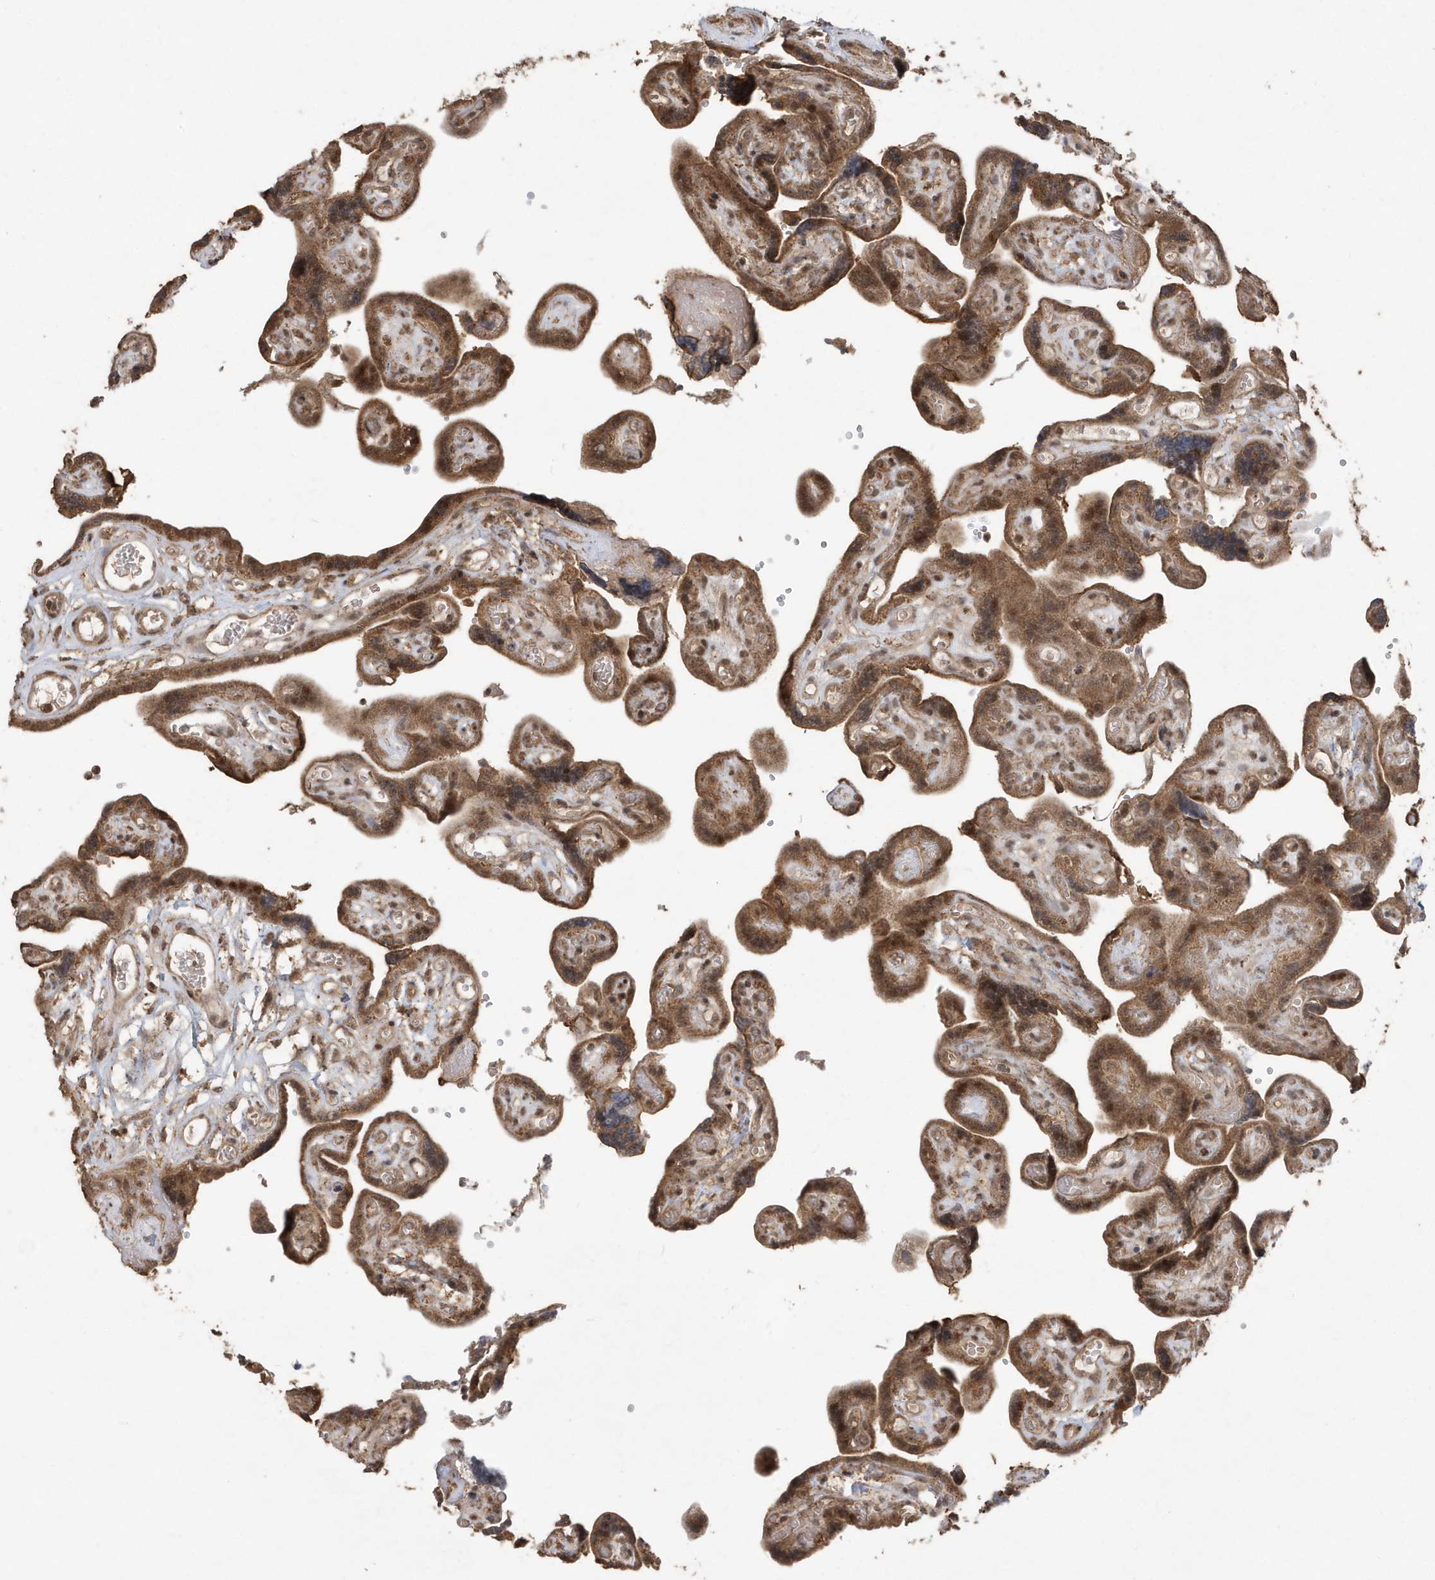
{"staining": {"intensity": "moderate", "quantity": ">75%", "location": "cytoplasmic/membranous,nuclear"}, "tissue": "placenta", "cell_type": "Decidual cells", "image_type": "normal", "snomed": [{"axis": "morphology", "description": "Normal tissue, NOS"}, {"axis": "topography", "description": "Placenta"}], "caption": "Brown immunohistochemical staining in normal human placenta displays moderate cytoplasmic/membranous,nuclear staining in approximately >75% of decidual cells.", "gene": "PAXBP1", "patient": {"sex": "female", "age": 30}}